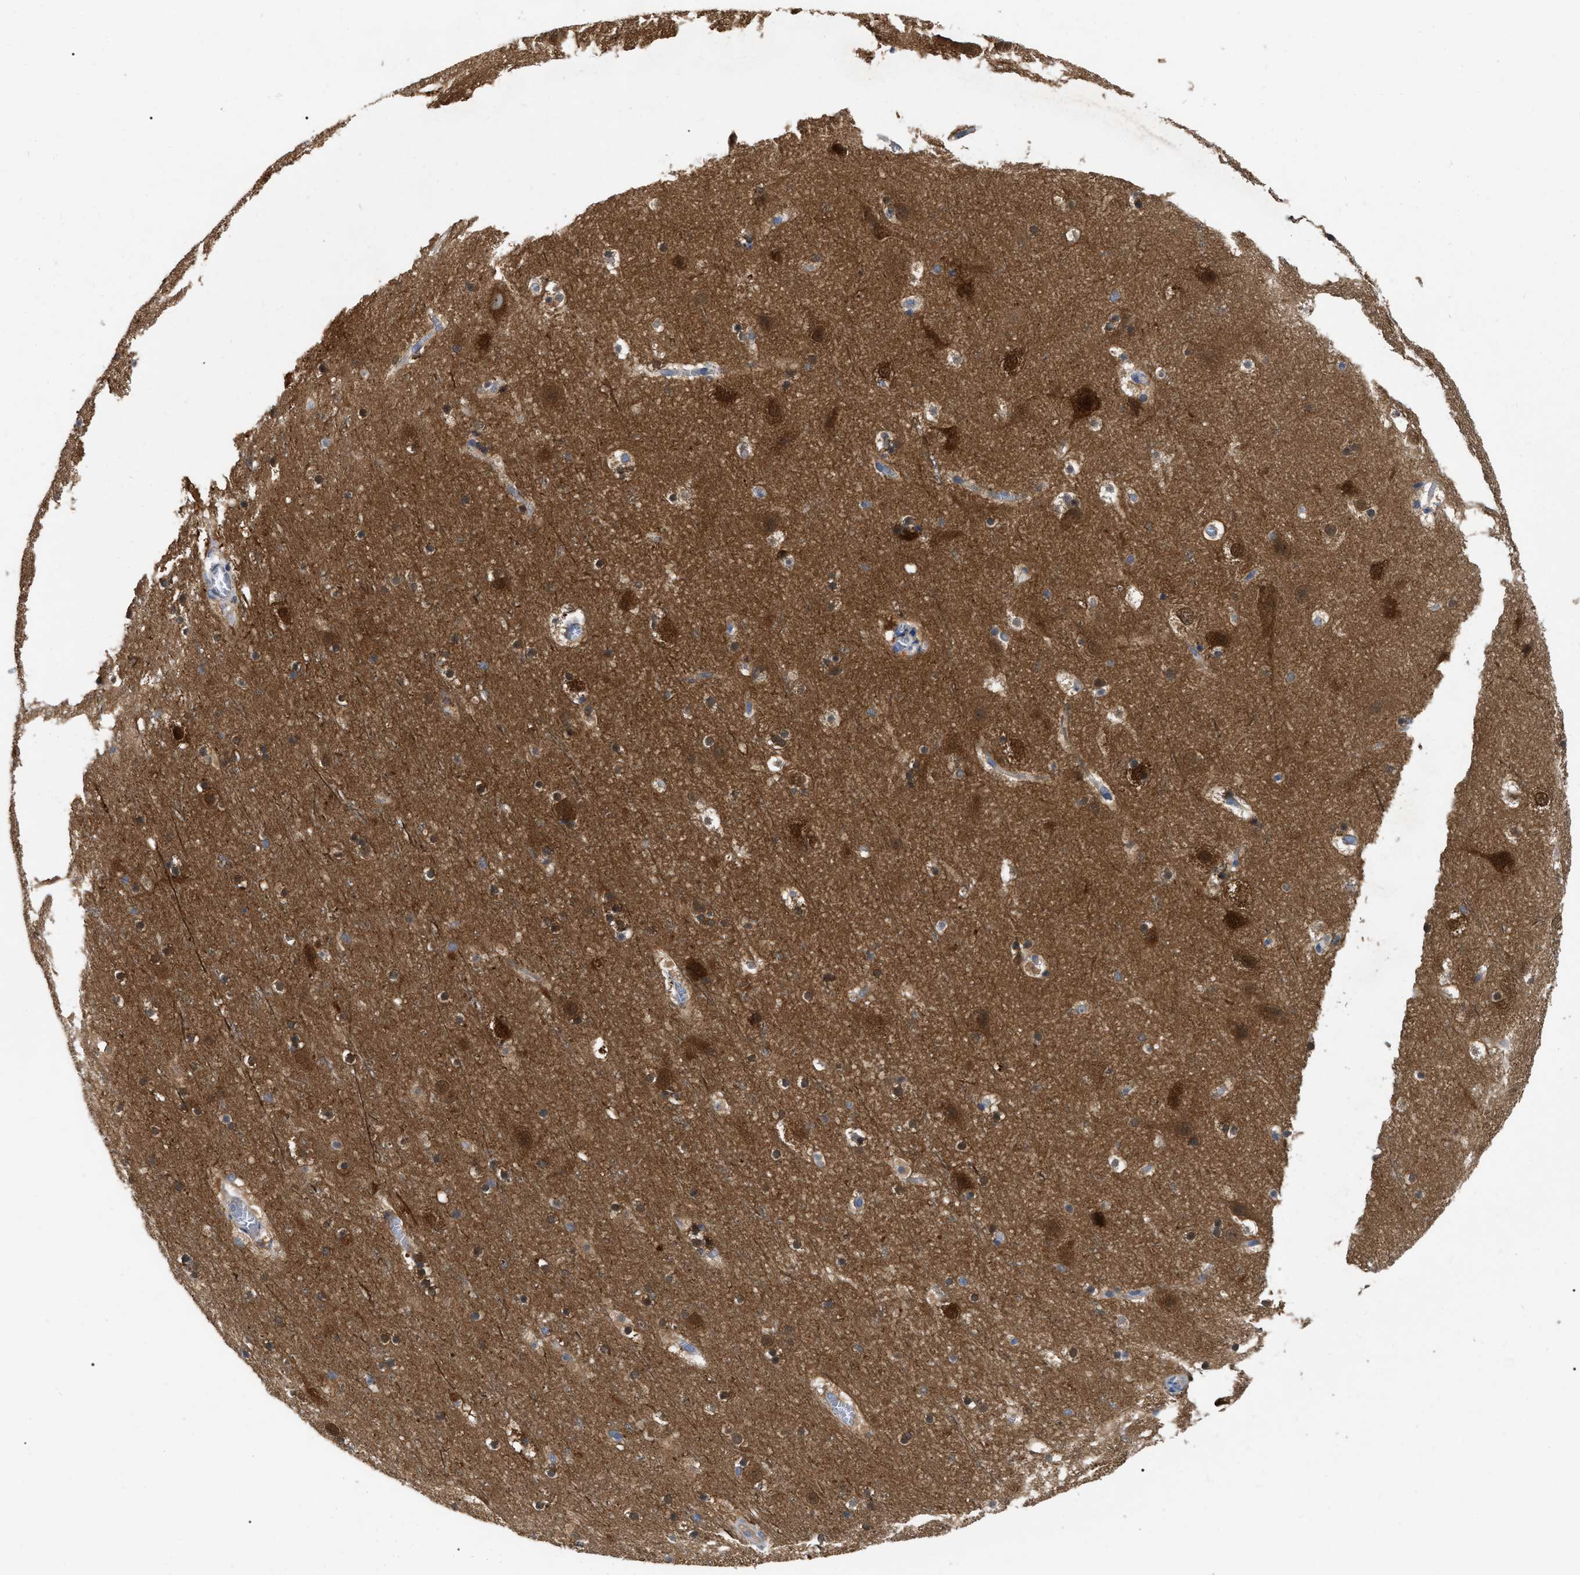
{"staining": {"intensity": "negative", "quantity": "none", "location": "none"}, "tissue": "cerebral cortex", "cell_type": "Endothelial cells", "image_type": "normal", "snomed": [{"axis": "morphology", "description": "Normal tissue, NOS"}, {"axis": "topography", "description": "Cerebral cortex"}], "caption": "DAB immunohistochemical staining of normal human cerebral cortex reveals no significant staining in endothelial cells.", "gene": "RAP1GDS1", "patient": {"sex": "male", "age": 45}}